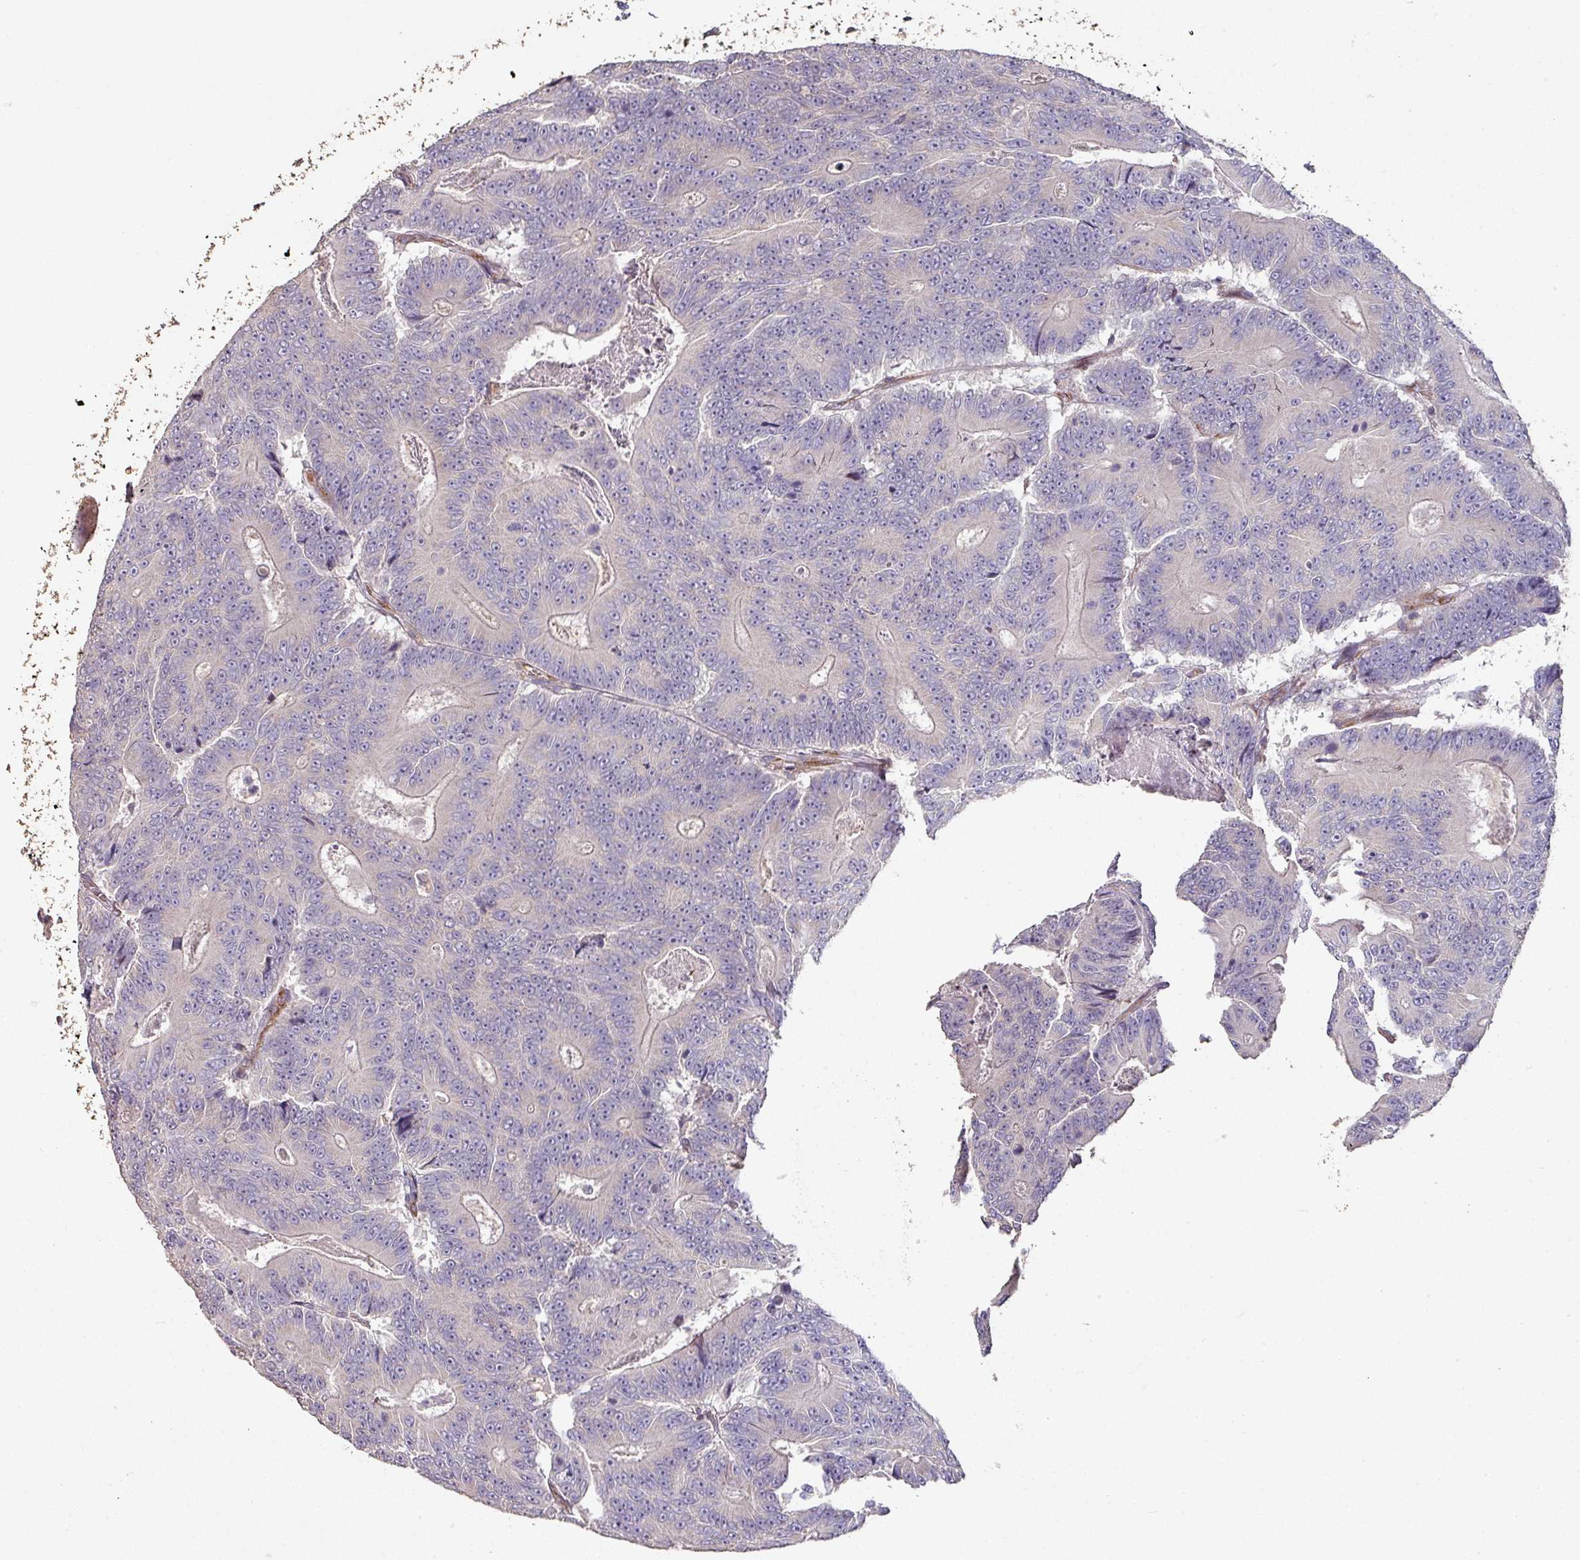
{"staining": {"intensity": "negative", "quantity": "none", "location": "none"}, "tissue": "colorectal cancer", "cell_type": "Tumor cells", "image_type": "cancer", "snomed": [{"axis": "morphology", "description": "Adenocarcinoma, NOS"}, {"axis": "topography", "description": "Colon"}], "caption": "Human colorectal cancer stained for a protein using IHC shows no positivity in tumor cells.", "gene": "RPL23A", "patient": {"sex": "male", "age": 83}}